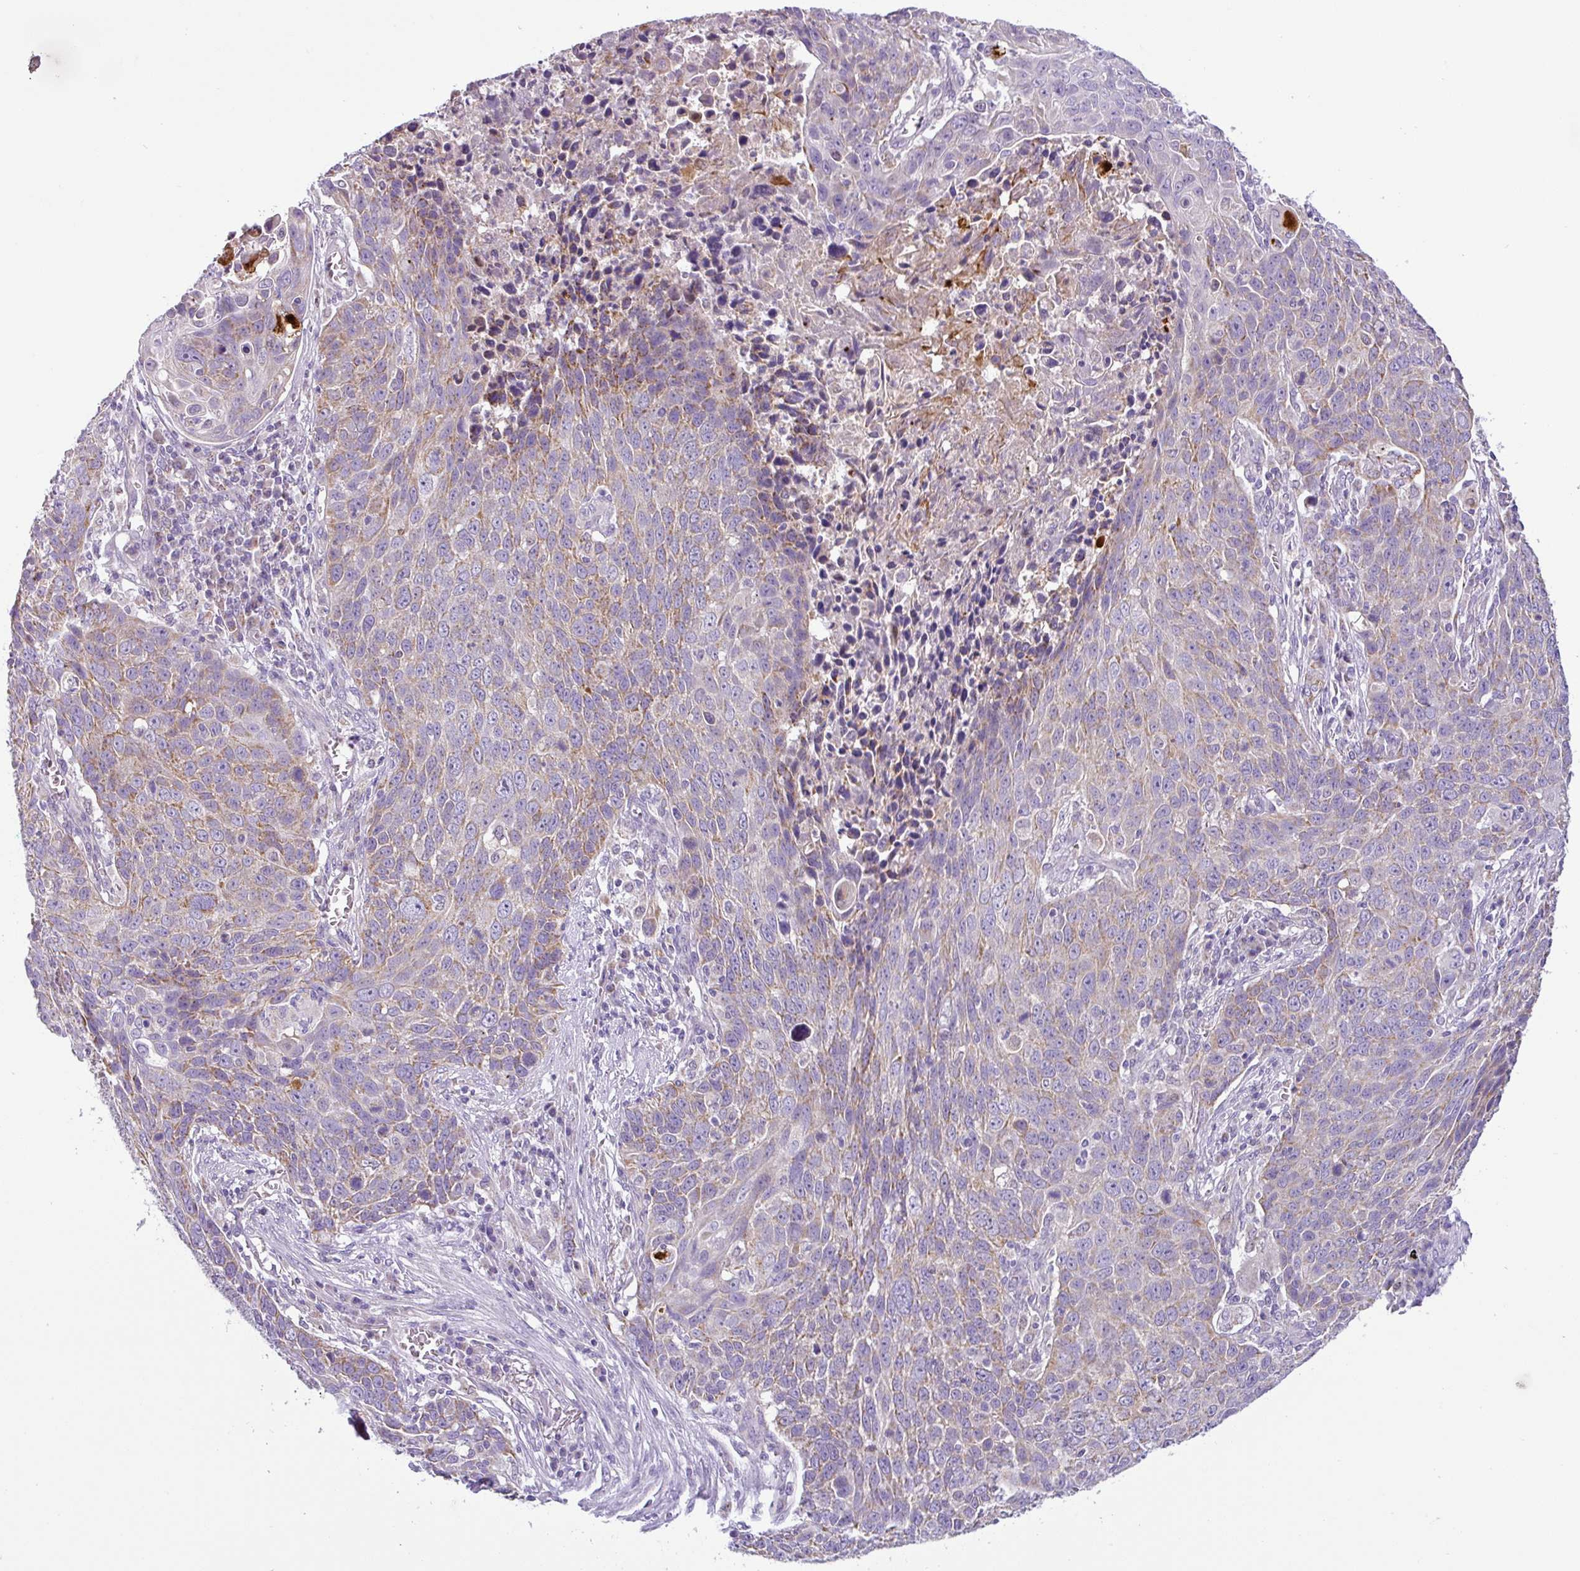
{"staining": {"intensity": "moderate", "quantity": "25%-75%", "location": "cytoplasmic/membranous"}, "tissue": "lung cancer", "cell_type": "Tumor cells", "image_type": "cancer", "snomed": [{"axis": "morphology", "description": "Squamous cell carcinoma, NOS"}, {"axis": "topography", "description": "Lung"}], "caption": "Tumor cells reveal moderate cytoplasmic/membranous positivity in about 25%-75% of cells in lung cancer.", "gene": "HMCN2", "patient": {"sex": "male", "age": 78}}